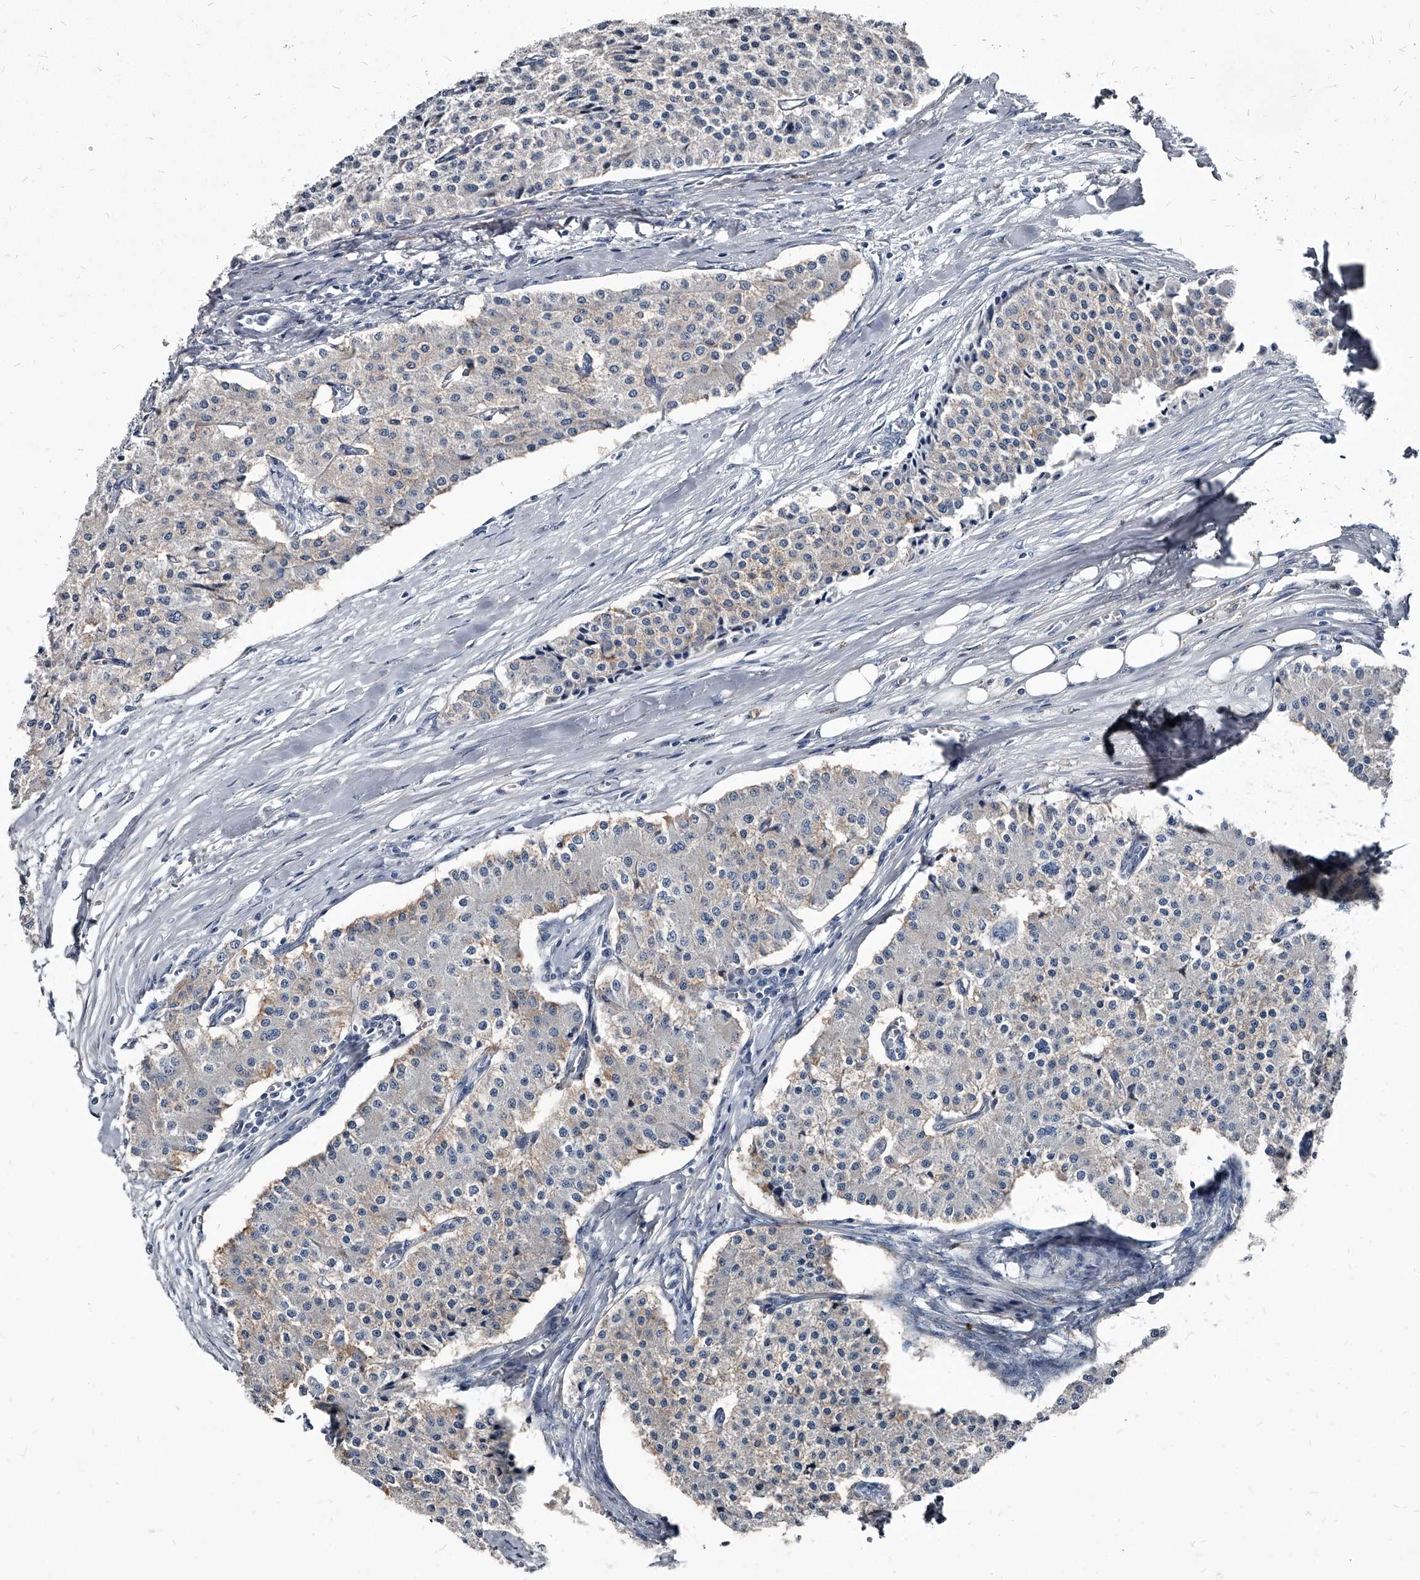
{"staining": {"intensity": "negative", "quantity": "none", "location": "none"}, "tissue": "carcinoid", "cell_type": "Tumor cells", "image_type": "cancer", "snomed": [{"axis": "morphology", "description": "Carcinoid, malignant, NOS"}, {"axis": "topography", "description": "Colon"}], "caption": "High magnification brightfield microscopy of carcinoid (malignant) stained with DAB (brown) and counterstained with hematoxylin (blue): tumor cells show no significant staining.", "gene": "PGLYRP3", "patient": {"sex": "female", "age": 52}}